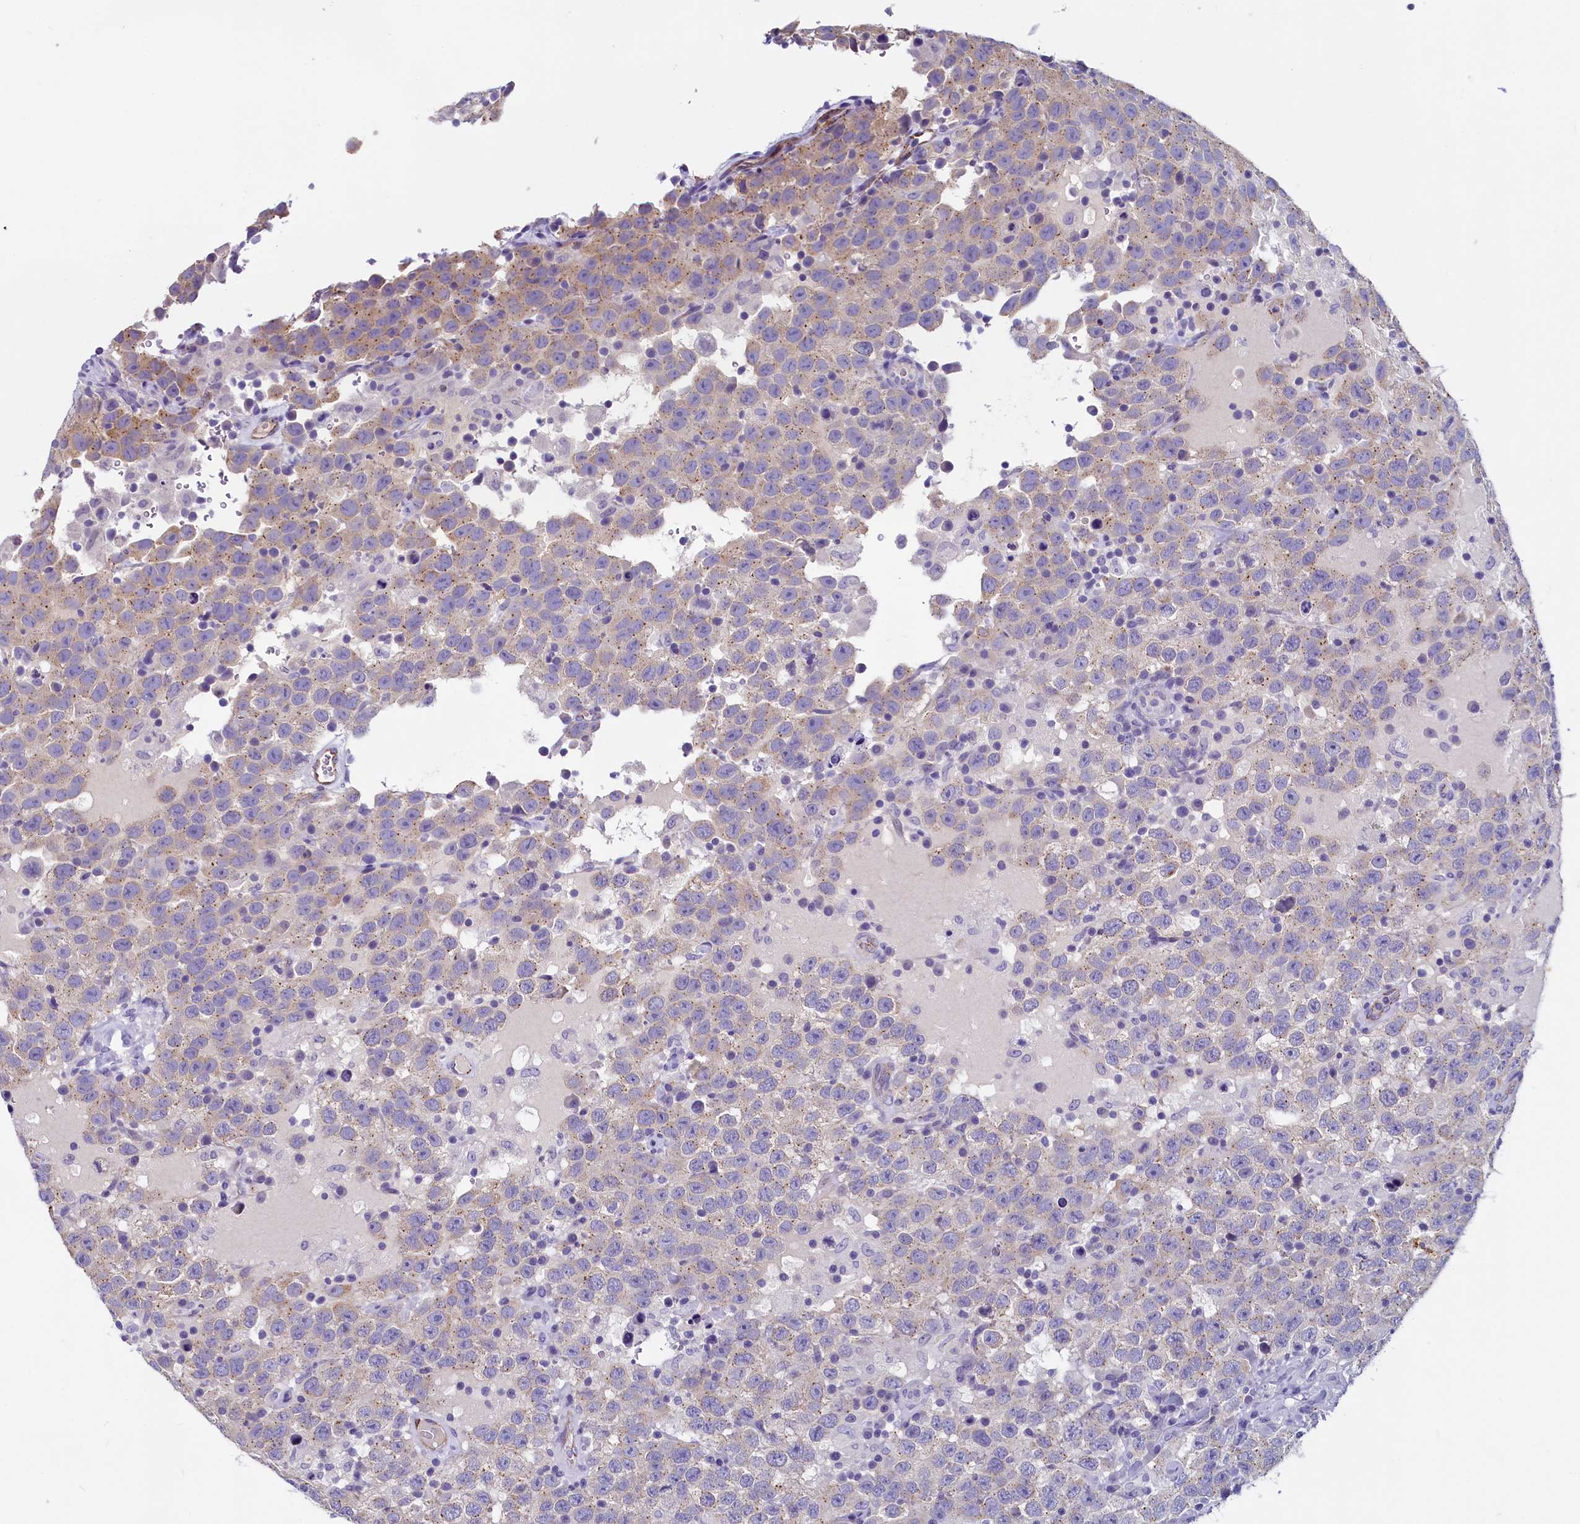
{"staining": {"intensity": "weak", "quantity": "<25%", "location": "cytoplasmic/membranous"}, "tissue": "testis cancer", "cell_type": "Tumor cells", "image_type": "cancer", "snomed": [{"axis": "morphology", "description": "Seminoma, NOS"}, {"axis": "topography", "description": "Testis"}], "caption": "Tumor cells are negative for protein expression in human seminoma (testis).", "gene": "INSC", "patient": {"sex": "male", "age": 41}}